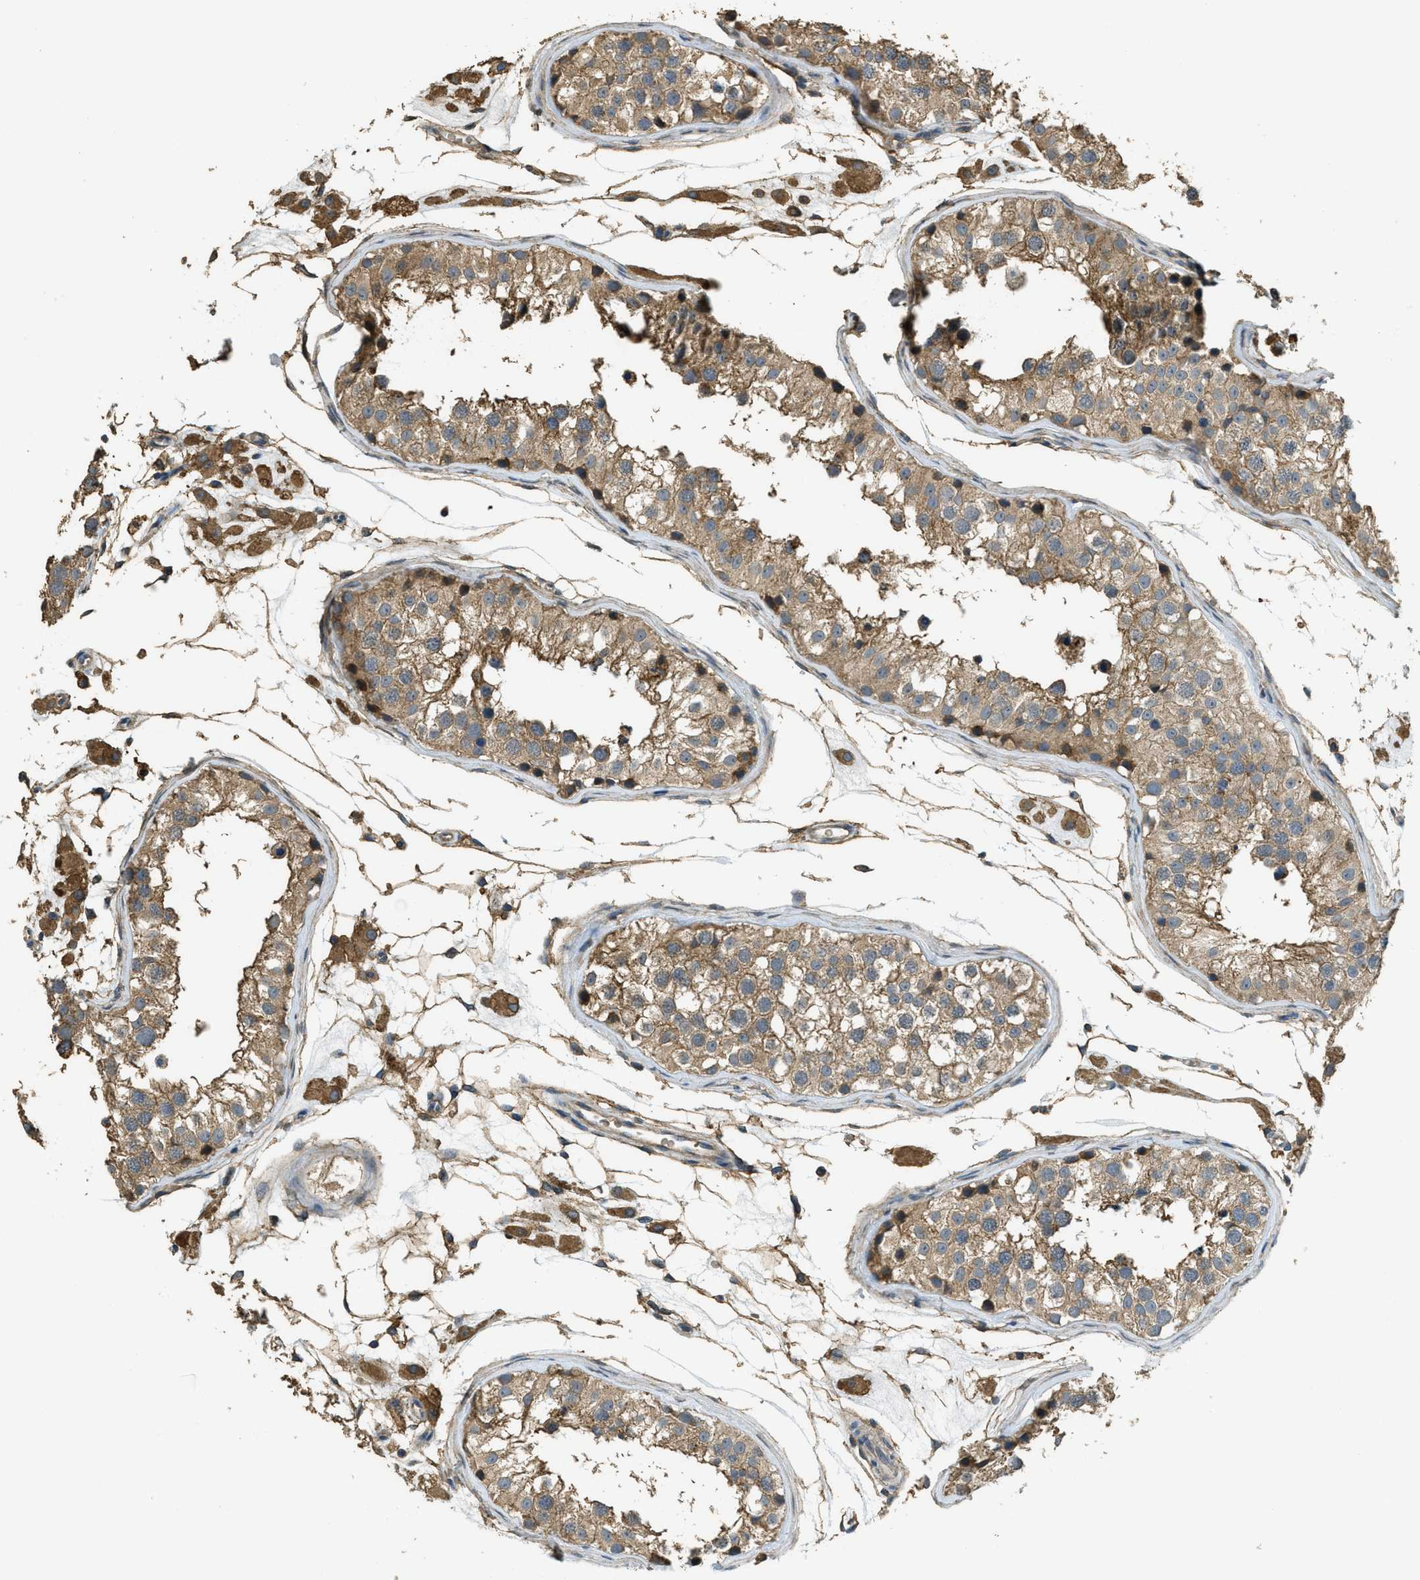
{"staining": {"intensity": "moderate", "quantity": ">75%", "location": "cytoplasmic/membranous"}, "tissue": "testis", "cell_type": "Cells in seminiferous ducts", "image_type": "normal", "snomed": [{"axis": "morphology", "description": "Normal tissue, NOS"}, {"axis": "morphology", "description": "Adenocarcinoma, metastatic, NOS"}, {"axis": "topography", "description": "Testis"}], "caption": "Protein staining reveals moderate cytoplasmic/membranous positivity in approximately >75% of cells in seminiferous ducts in unremarkable testis. (DAB (3,3'-diaminobenzidine) IHC with brightfield microscopy, high magnification).", "gene": "CD276", "patient": {"sex": "male", "age": 26}}